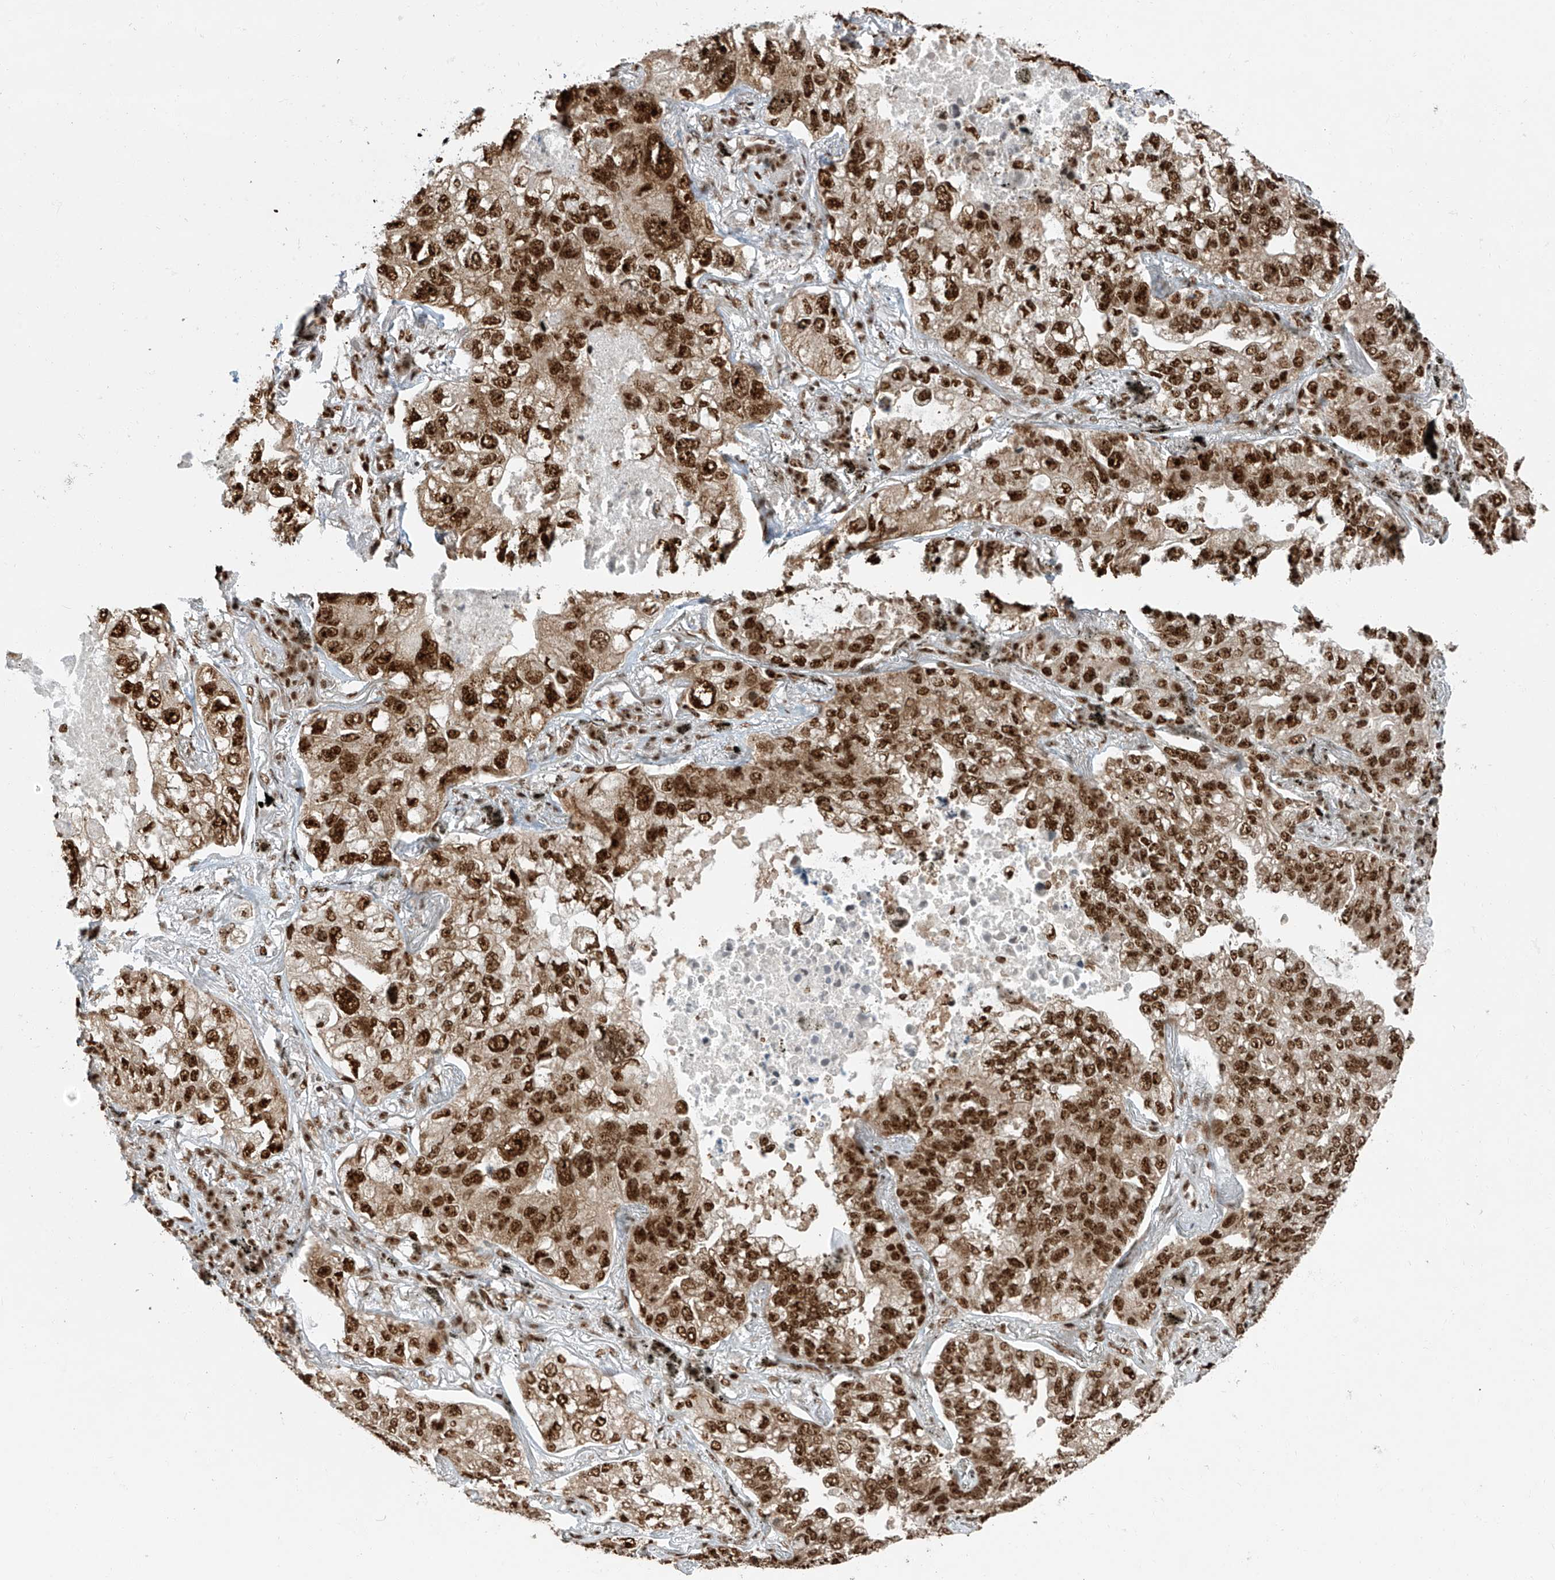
{"staining": {"intensity": "strong", "quantity": ">75%", "location": "nuclear"}, "tissue": "lung cancer", "cell_type": "Tumor cells", "image_type": "cancer", "snomed": [{"axis": "morphology", "description": "Adenocarcinoma, NOS"}, {"axis": "topography", "description": "Lung"}], "caption": "IHC staining of adenocarcinoma (lung), which displays high levels of strong nuclear expression in approximately >75% of tumor cells indicating strong nuclear protein positivity. The staining was performed using DAB (3,3'-diaminobenzidine) (brown) for protein detection and nuclei were counterstained in hematoxylin (blue).", "gene": "FAM193B", "patient": {"sex": "male", "age": 65}}